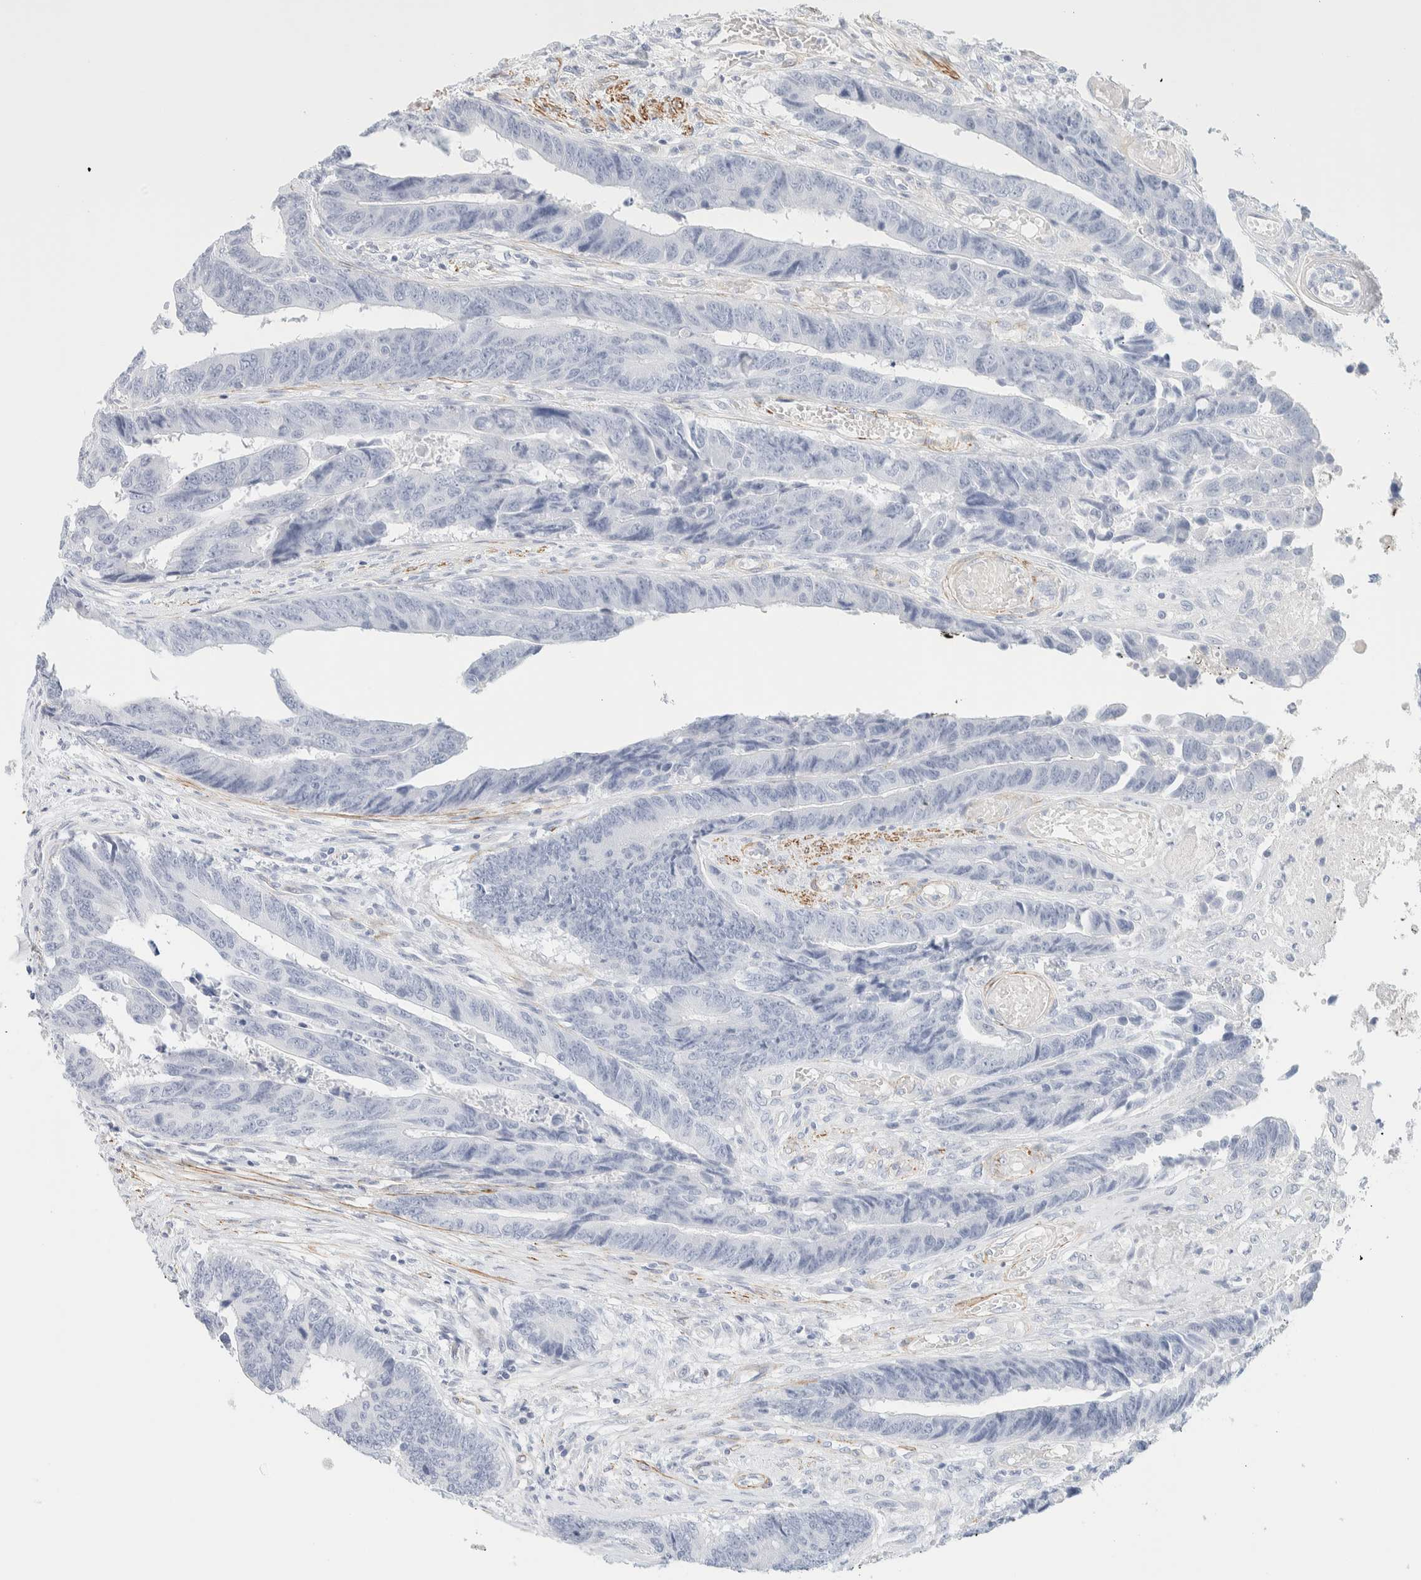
{"staining": {"intensity": "negative", "quantity": "none", "location": "none"}, "tissue": "colorectal cancer", "cell_type": "Tumor cells", "image_type": "cancer", "snomed": [{"axis": "morphology", "description": "Adenocarcinoma, NOS"}, {"axis": "topography", "description": "Rectum"}], "caption": "Tumor cells show no significant protein staining in colorectal adenocarcinoma.", "gene": "AFMID", "patient": {"sex": "male", "age": 84}}